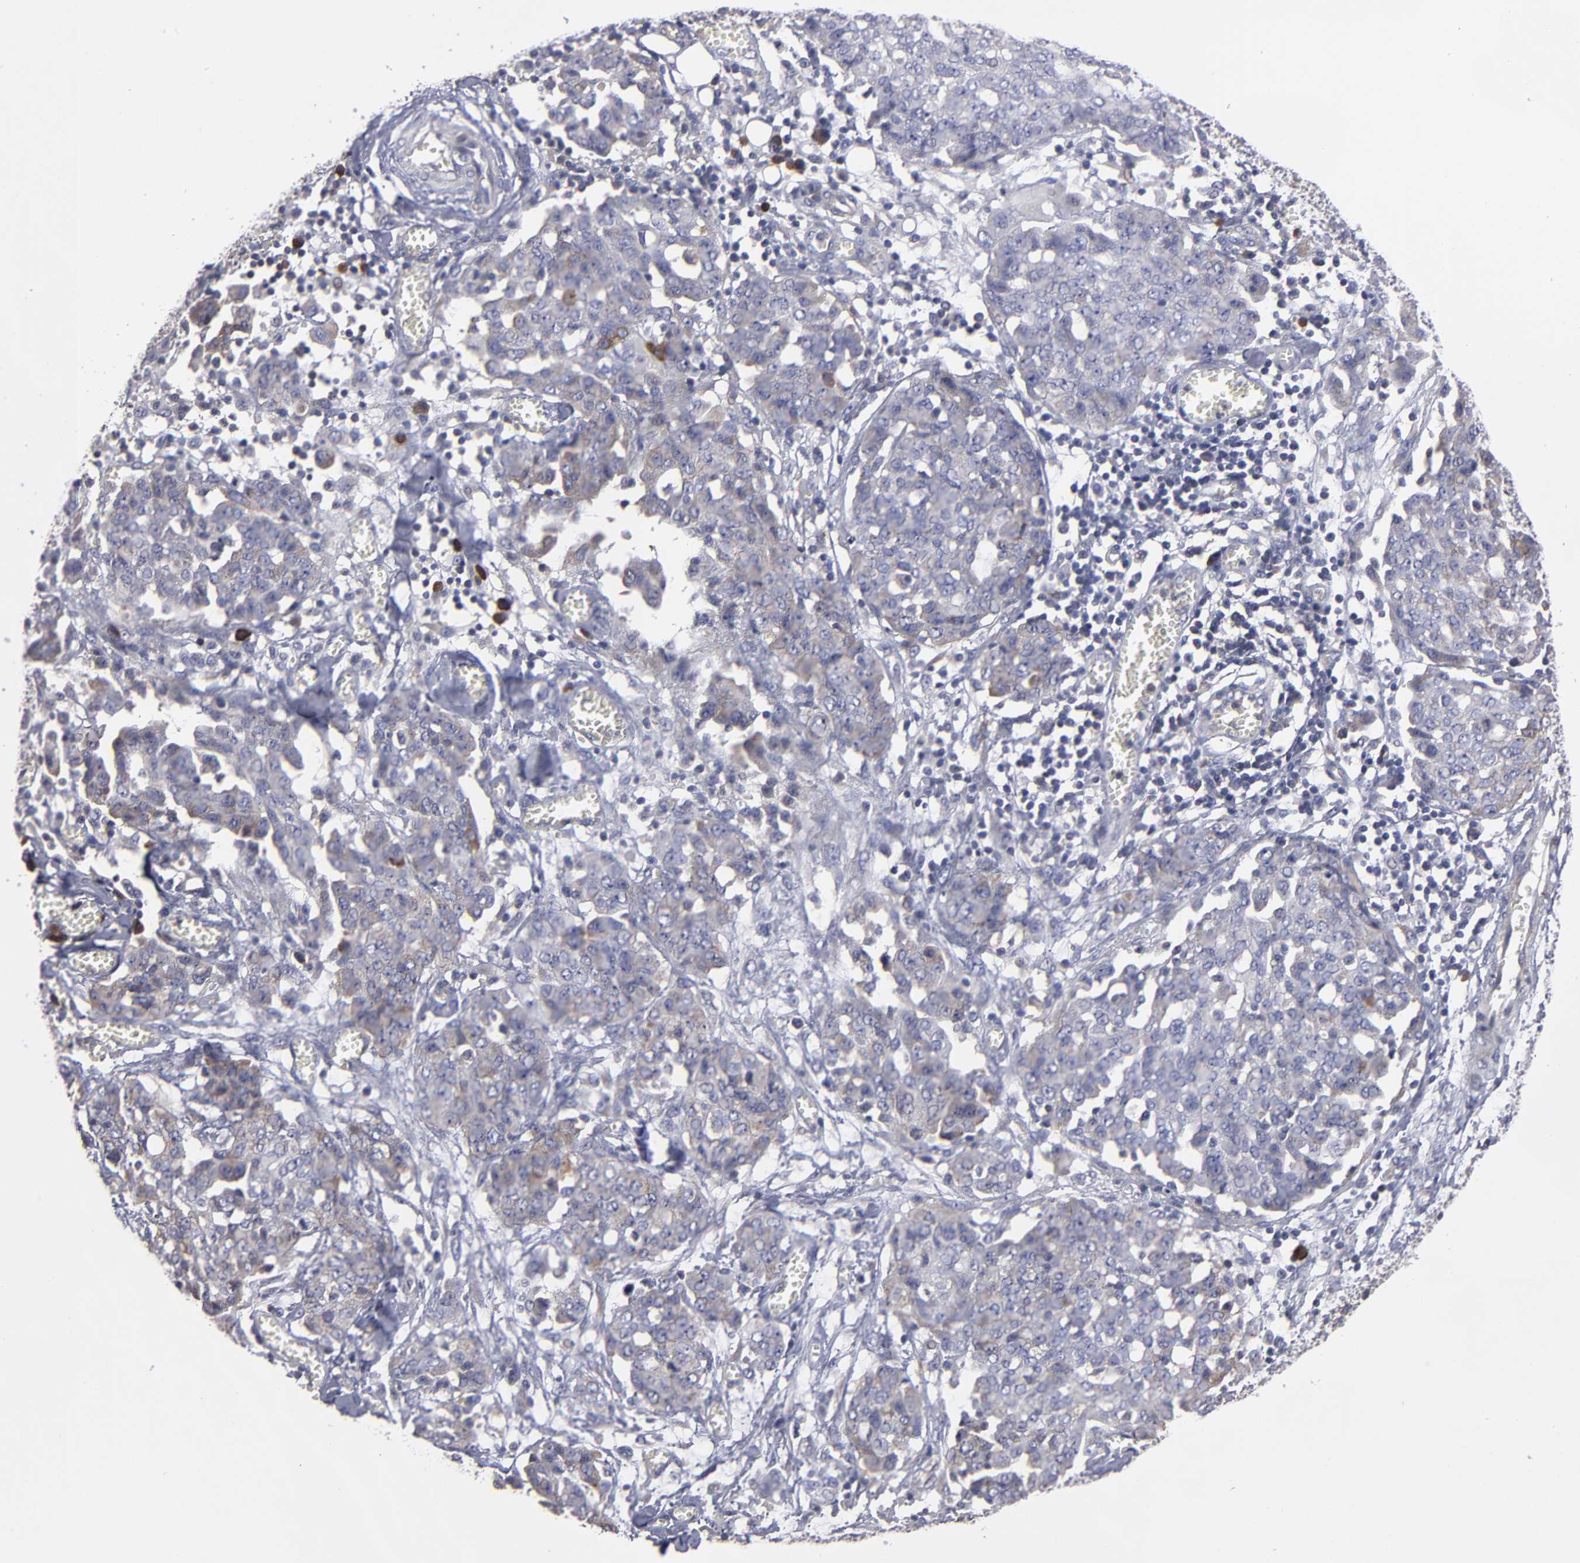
{"staining": {"intensity": "weak", "quantity": "25%-75%", "location": "cytoplasmic/membranous"}, "tissue": "ovarian cancer", "cell_type": "Tumor cells", "image_type": "cancer", "snomed": [{"axis": "morphology", "description": "Cystadenocarcinoma, serous, NOS"}, {"axis": "topography", "description": "Soft tissue"}, {"axis": "topography", "description": "Ovary"}], "caption": "Tumor cells display low levels of weak cytoplasmic/membranous staining in approximately 25%-75% of cells in human serous cystadenocarcinoma (ovarian).", "gene": "CEP97", "patient": {"sex": "female", "age": 57}}